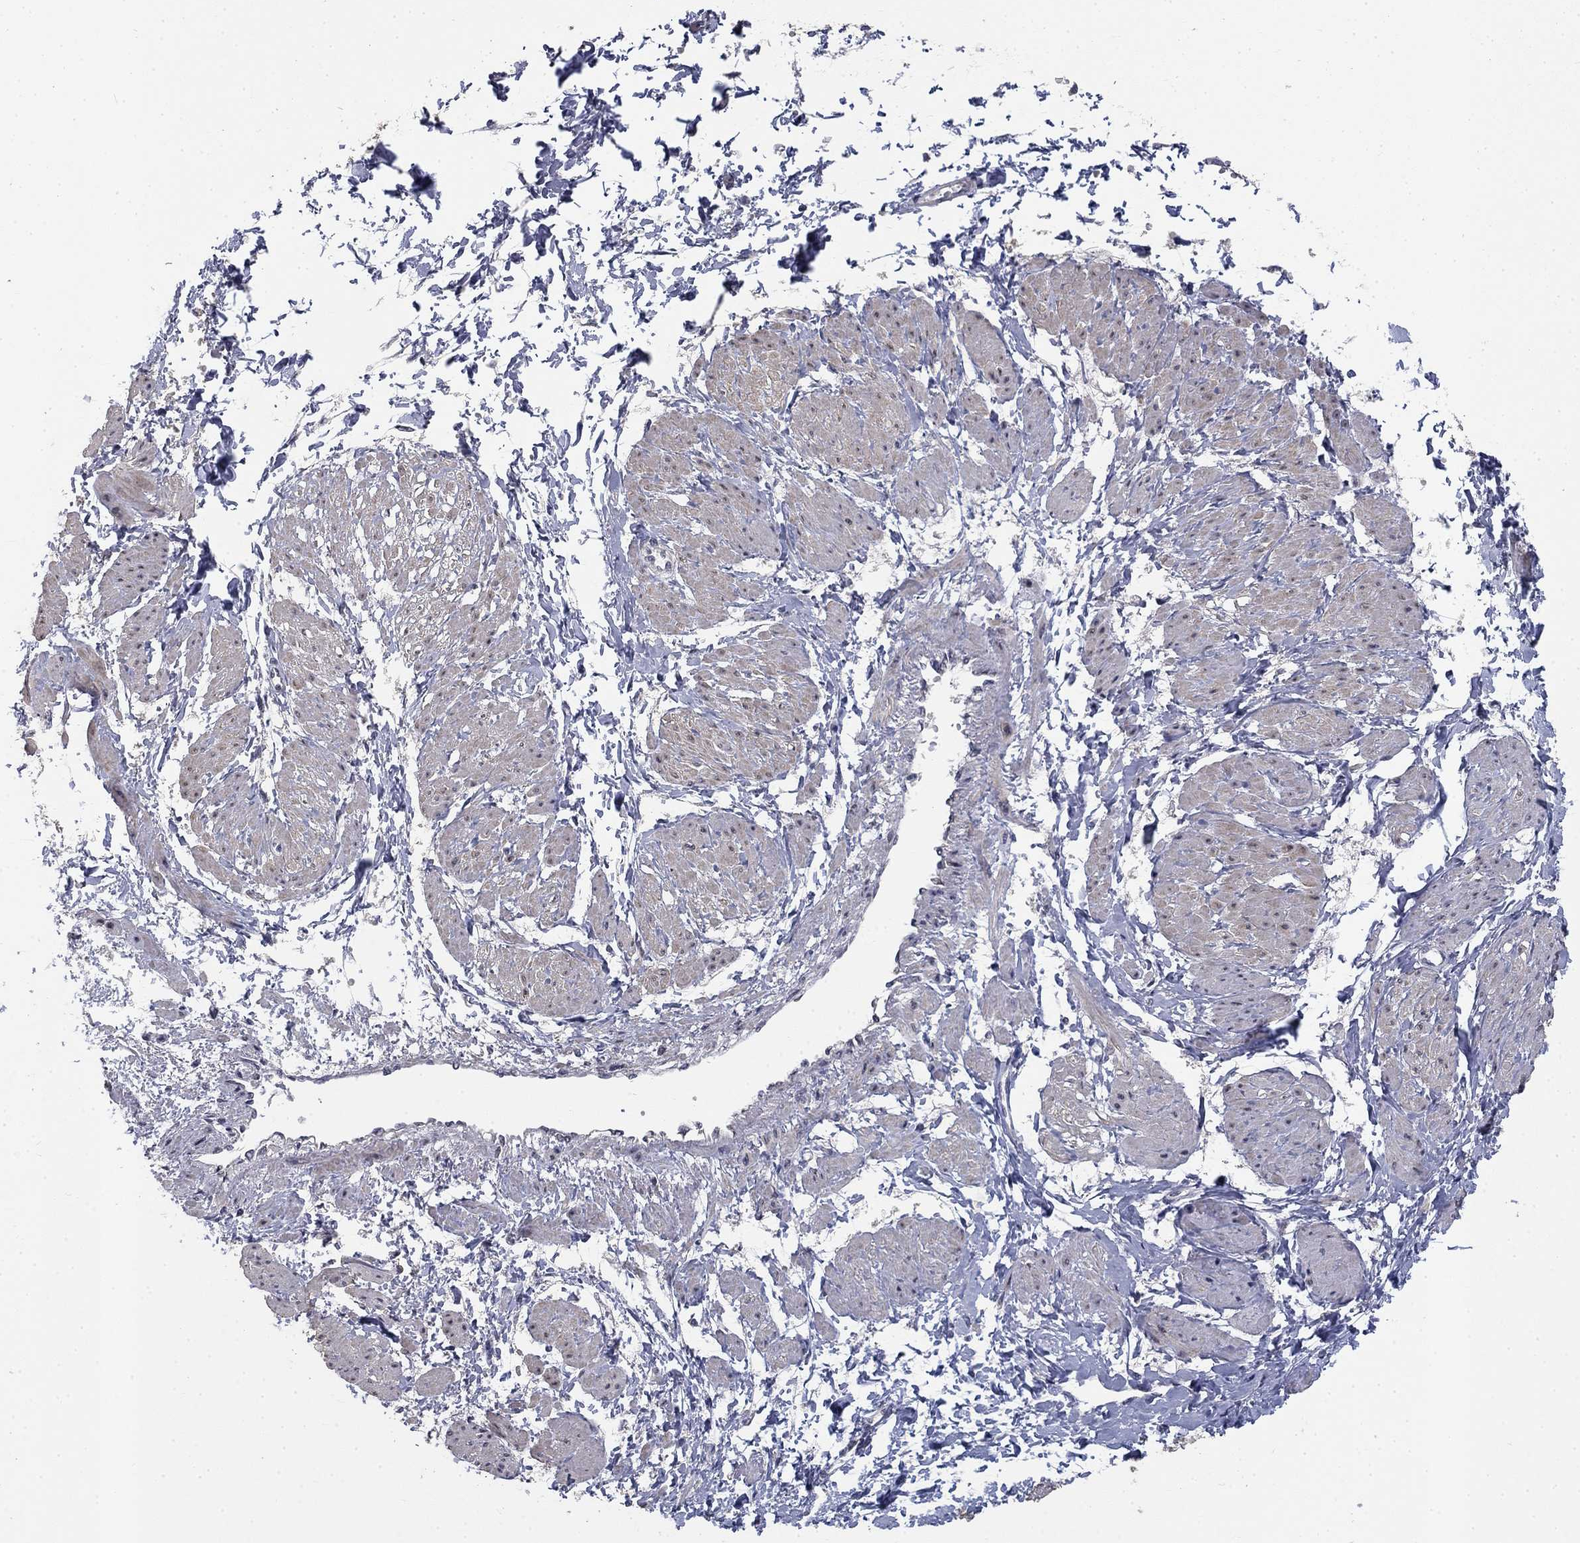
{"staining": {"intensity": "negative", "quantity": "none", "location": "none"}, "tissue": "smooth muscle", "cell_type": "Smooth muscle cells", "image_type": "normal", "snomed": [{"axis": "morphology", "description": "Normal tissue, NOS"}, {"axis": "topography", "description": "Smooth muscle"}, {"axis": "topography", "description": "Uterus"}], "caption": "DAB (3,3'-diaminobenzidine) immunohistochemical staining of unremarkable human smooth muscle demonstrates no significant positivity in smooth muscle cells. Brightfield microscopy of immunohistochemistry (IHC) stained with DAB (brown) and hematoxylin (blue), captured at high magnification.", "gene": "SPATA33", "patient": {"sex": "female", "age": 39}}